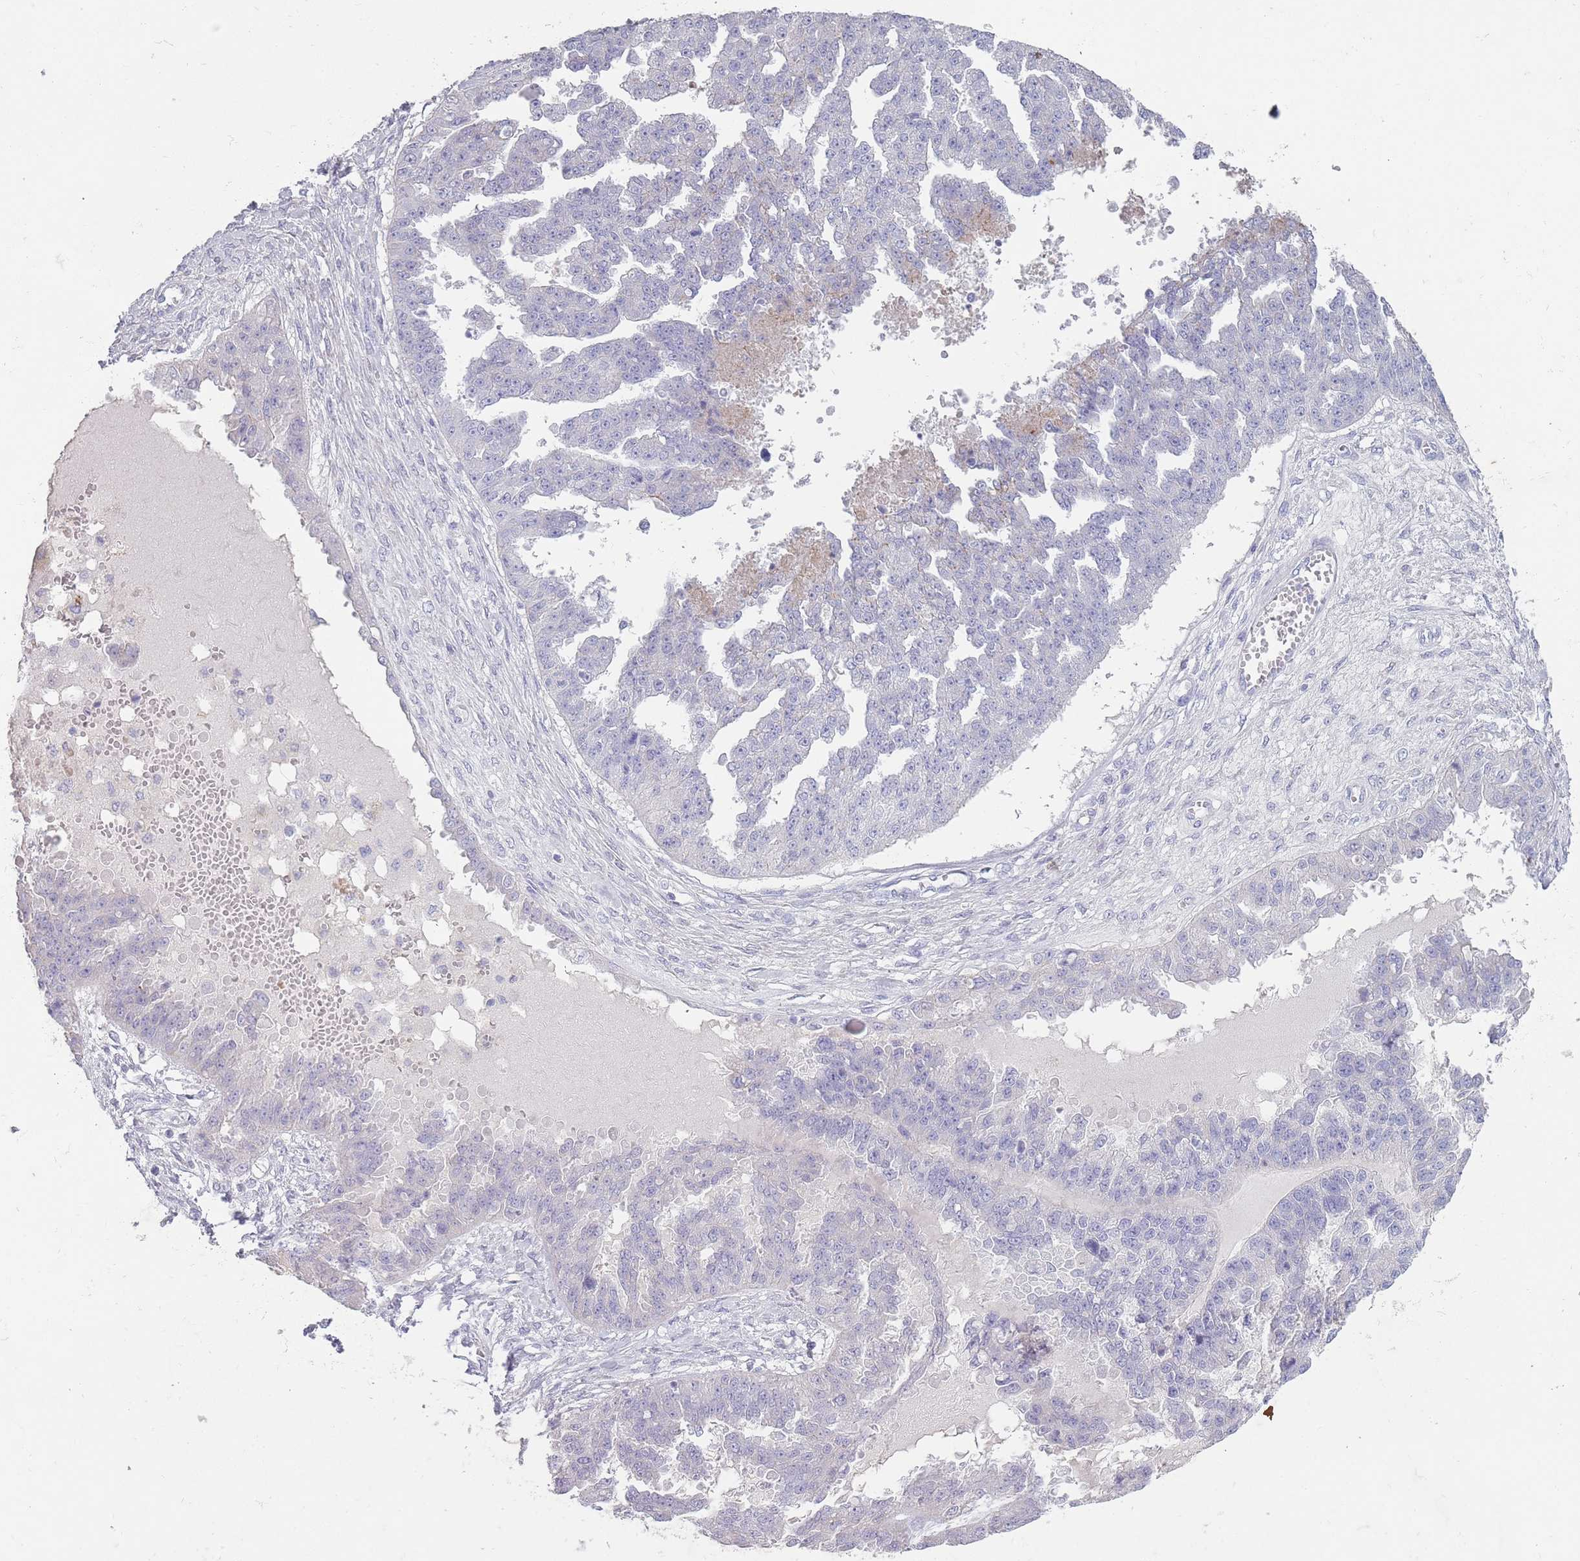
{"staining": {"intensity": "negative", "quantity": "none", "location": "none"}, "tissue": "ovarian cancer", "cell_type": "Tumor cells", "image_type": "cancer", "snomed": [{"axis": "morphology", "description": "Cystadenocarcinoma, serous, NOS"}, {"axis": "topography", "description": "Ovary"}], "caption": "A photomicrograph of human ovarian serous cystadenocarcinoma is negative for staining in tumor cells. (DAB immunohistochemistry visualized using brightfield microscopy, high magnification).", "gene": "RHBG", "patient": {"sex": "female", "age": 58}}